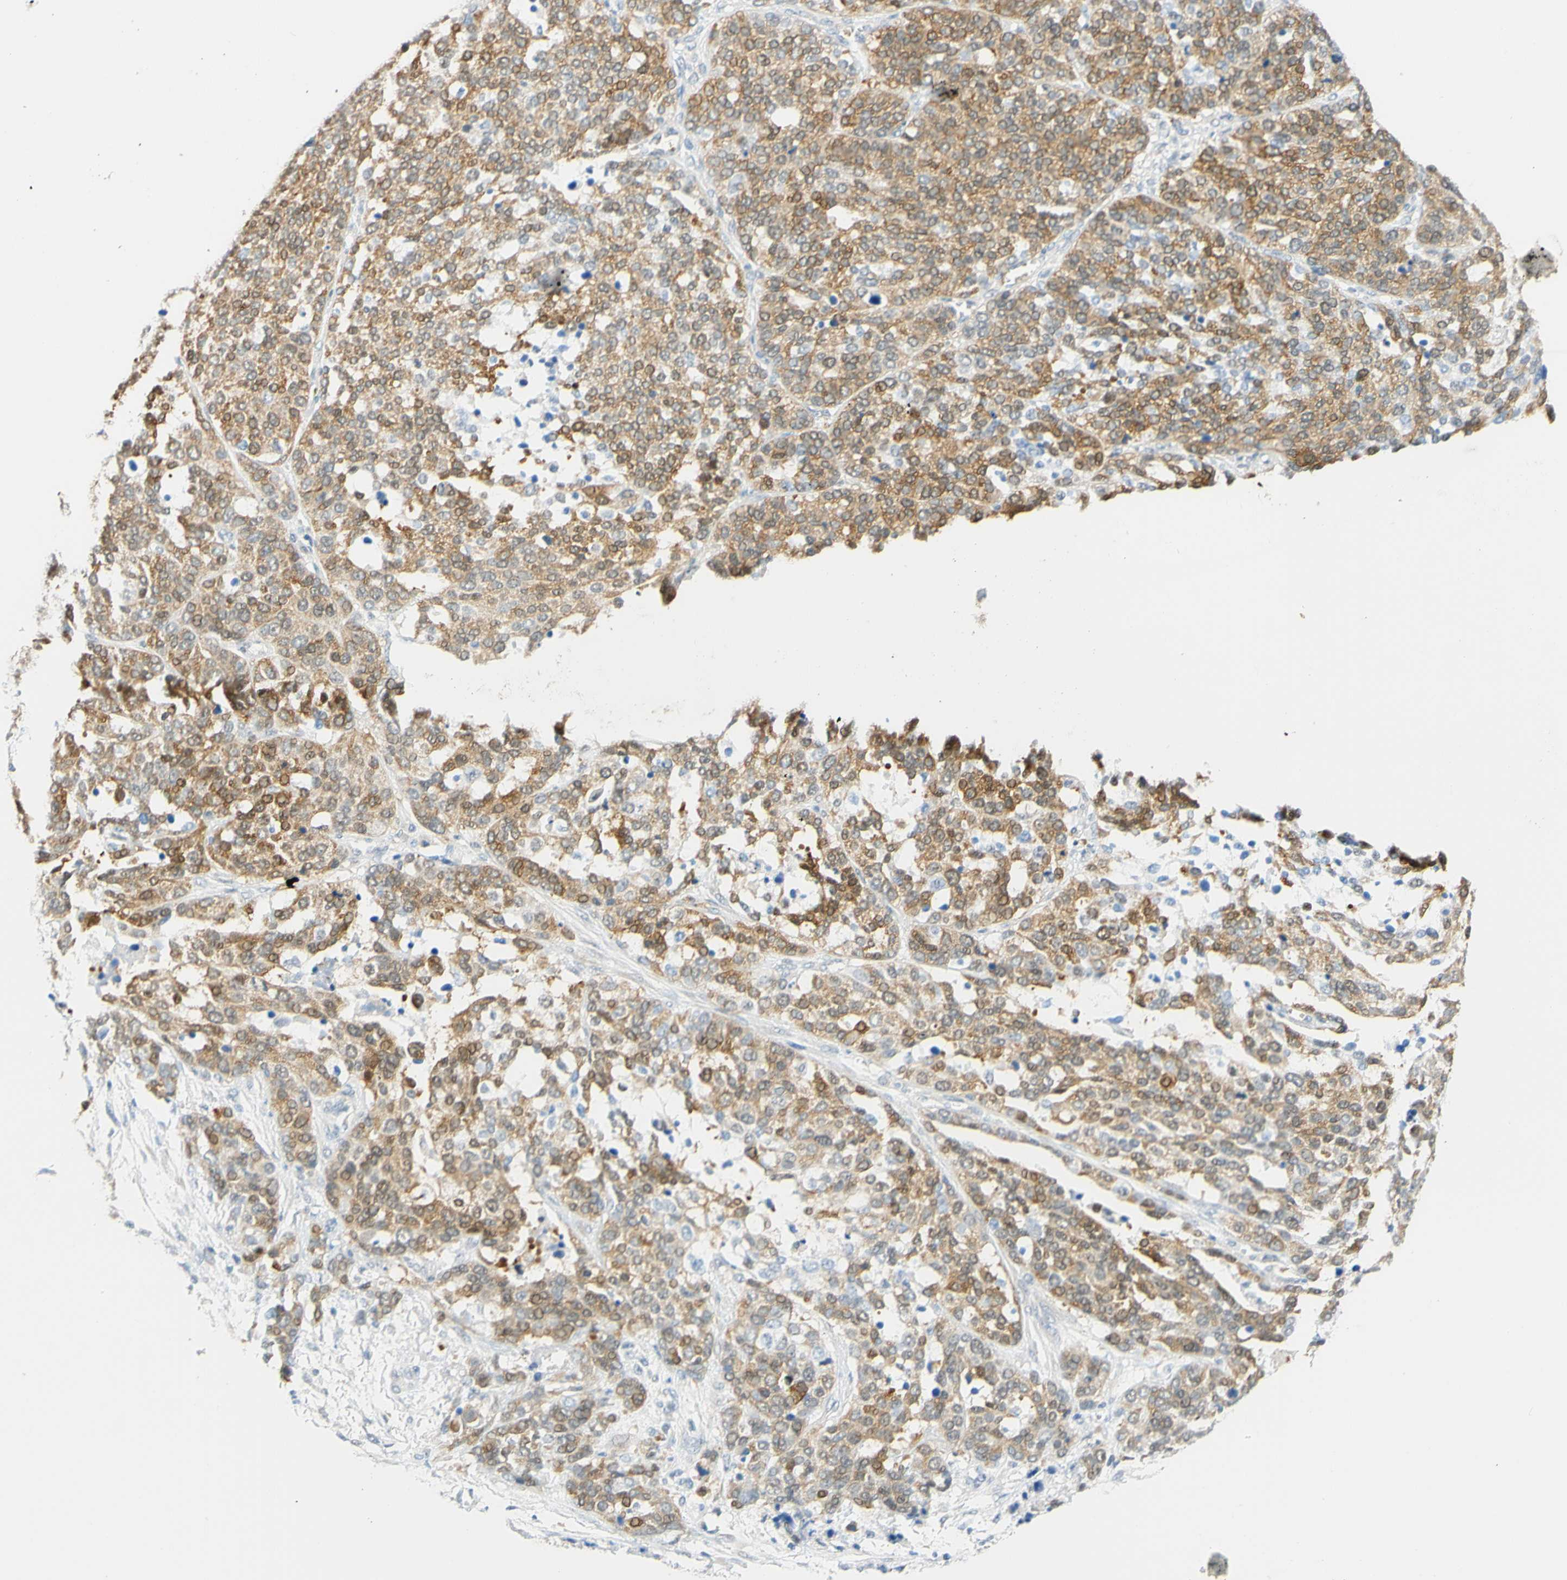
{"staining": {"intensity": "moderate", "quantity": ">75%", "location": "cytoplasmic/membranous,nuclear"}, "tissue": "ovarian cancer", "cell_type": "Tumor cells", "image_type": "cancer", "snomed": [{"axis": "morphology", "description": "Cystadenocarcinoma, serous, NOS"}, {"axis": "topography", "description": "Ovary"}], "caption": "Approximately >75% of tumor cells in human ovarian serous cystadenocarcinoma demonstrate moderate cytoplasmic/membranous and nuclear protein positivity as visualized by brown immunohistochemical staining.", "gene": "ENTREP2", "patient": {"sex": "female", "age": 44}}